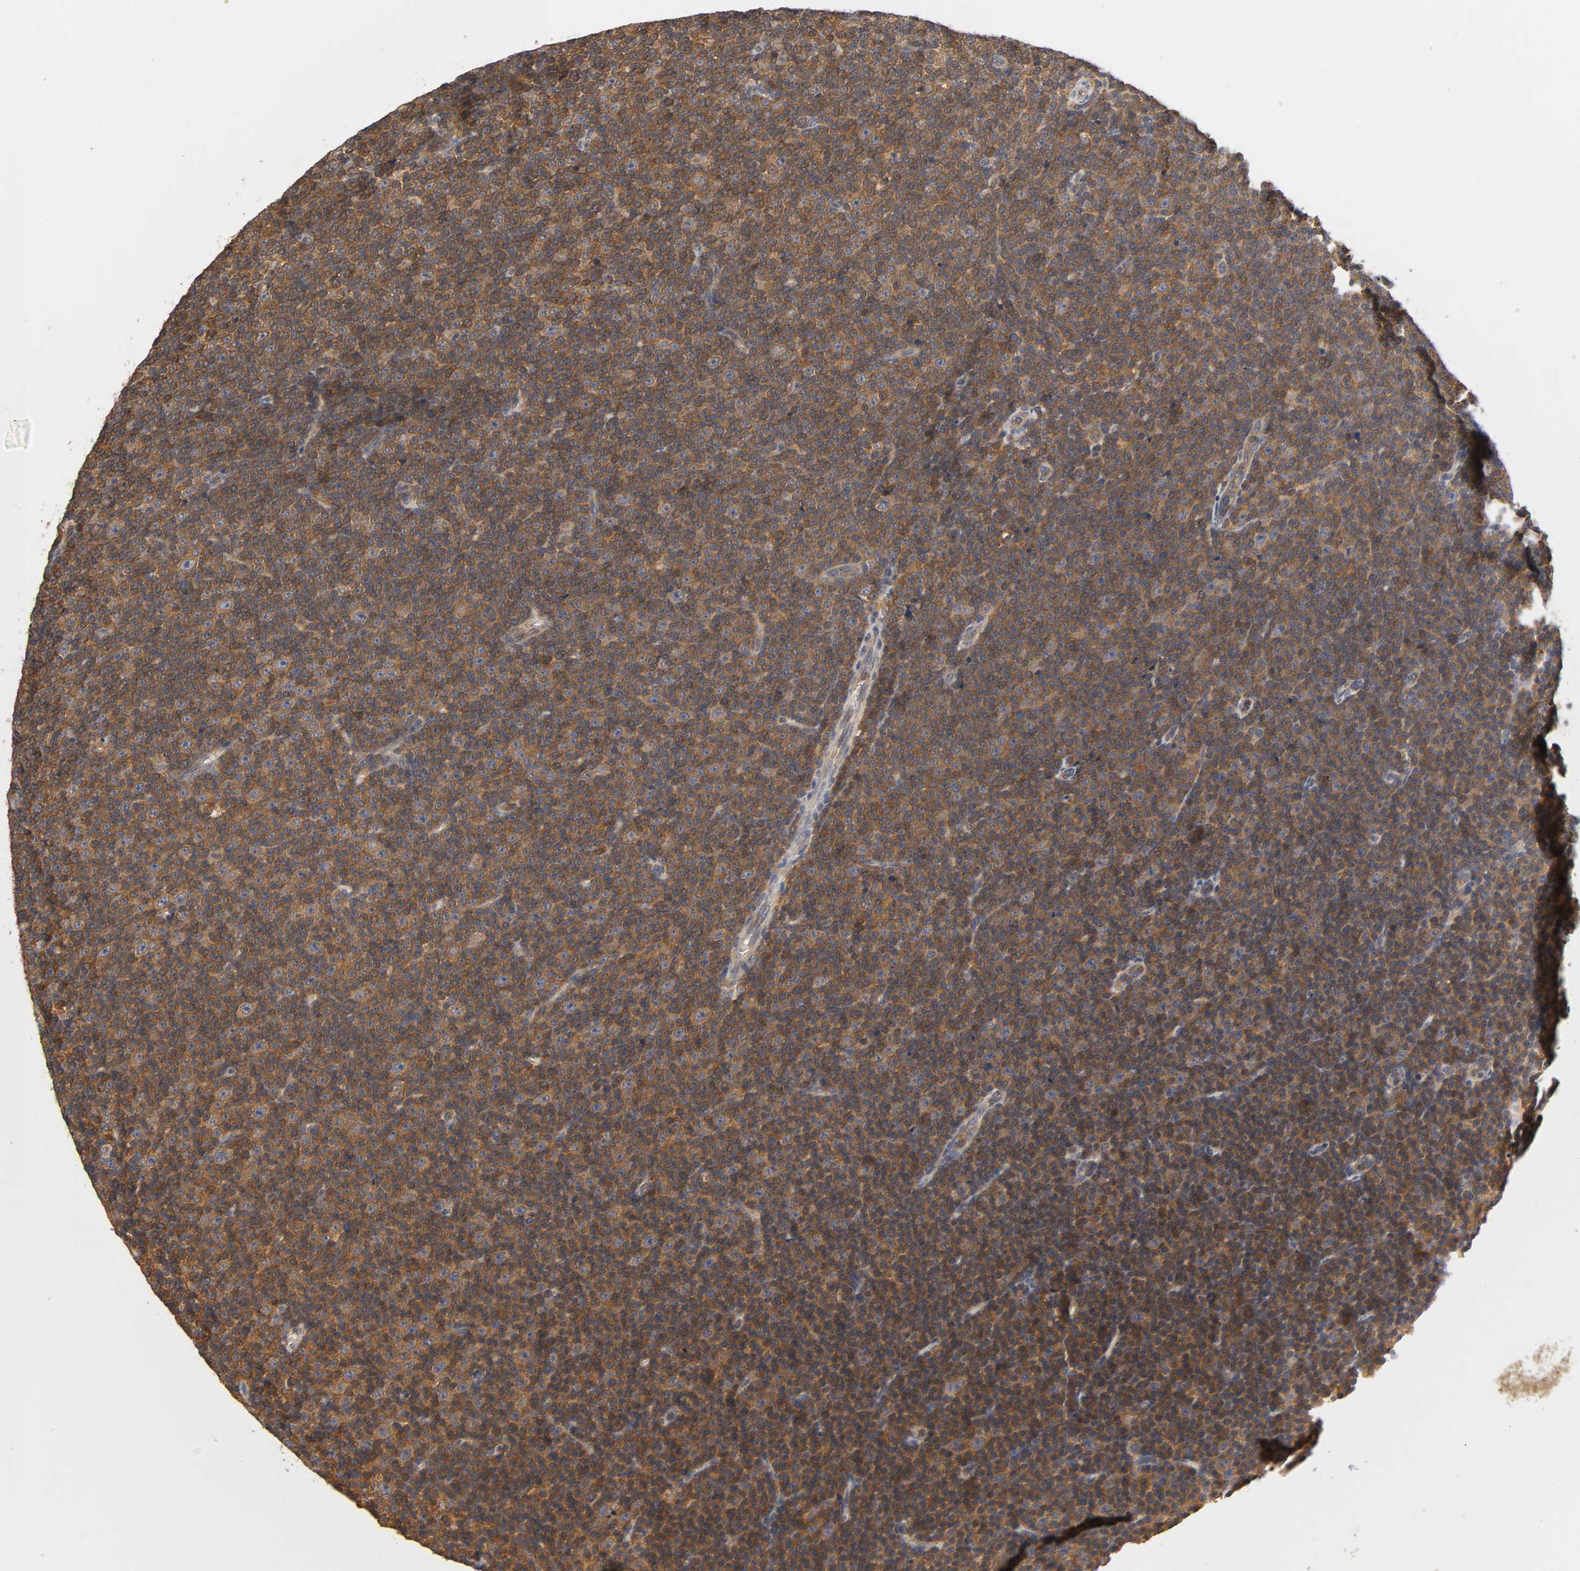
{"staining": {"intensity": "strong", "quantity": ">75%", "location": "cytoplasmic/membranous"}, "tissue": "lymphoma", "cell_type": "Tumor cells", "image_type": "cancer", "snomed": [{"axis": "morphology", "description": "Malignant lymphoma, non-Hodgkin's type, Low grade"}, {"axis": "topography", "description": "Lymph node"}], "caption": "Lymphoma was stained to show a protein in brown. There is high levels of strong cytoplasmic/membranous positivity in approximately >75% of tumor cells.", "gene": "ACTR2", "patient": {"sex": "female", "age": 67}}